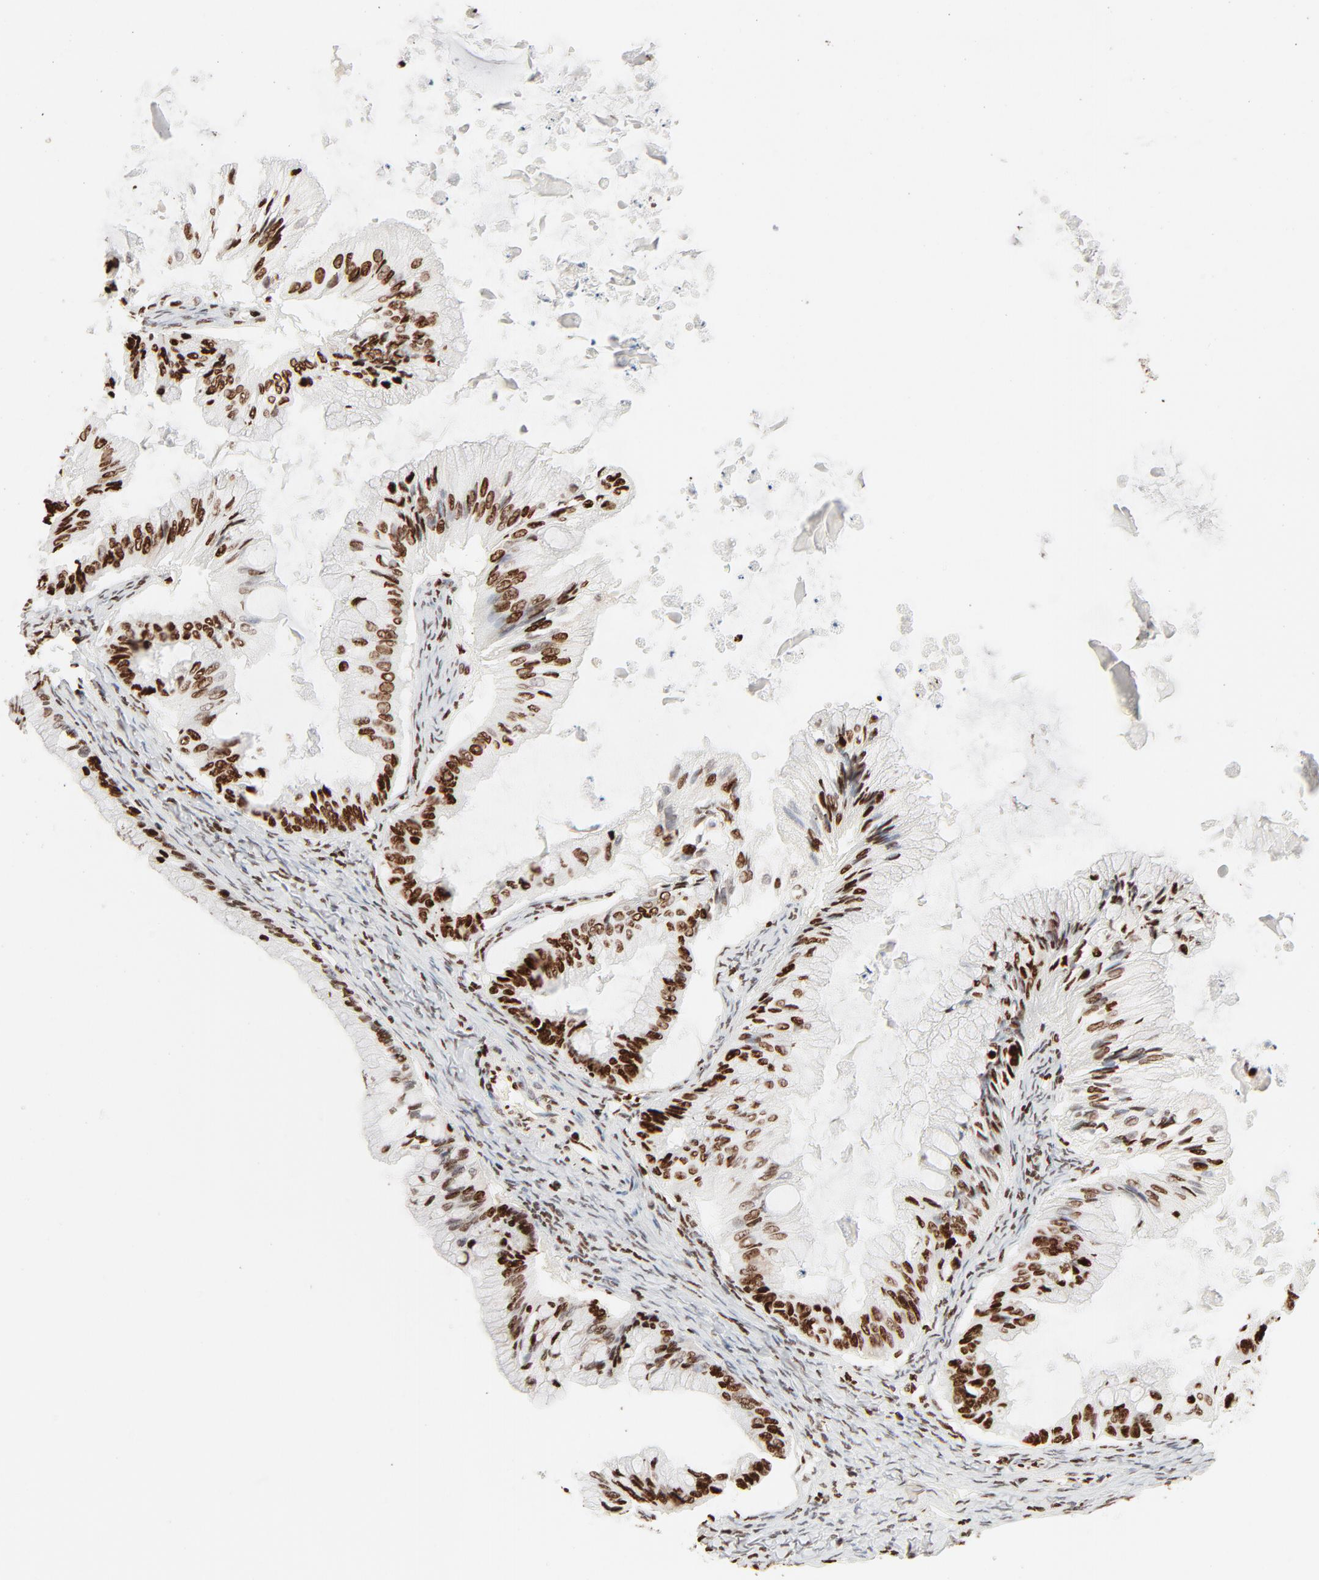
{"staining": {"intensity": "strong", "quantity": ">75%", "location": "nuclear"}, "tissue": "ovarian cancer", "cell_type": "Tumor cells", "image_type": "cancer", "snomed": [{"axis": "morphology", "description": "Cystadenocarcinoma, mucinous, NOS"}, {"axis": "topography", "description": "Ovary"}], "caption": "This micrograph displays ovarian cancer (mucinous cystadenocarcinoma) stained with immunohistochemistry (IHC) to label a protein in brown. The nuclear of tumor cells show strong positivity for the protein. Nuclei are counter-stained blue.", "gene": "HMGB2", "patient": {"sex": "female", "age": 57}}